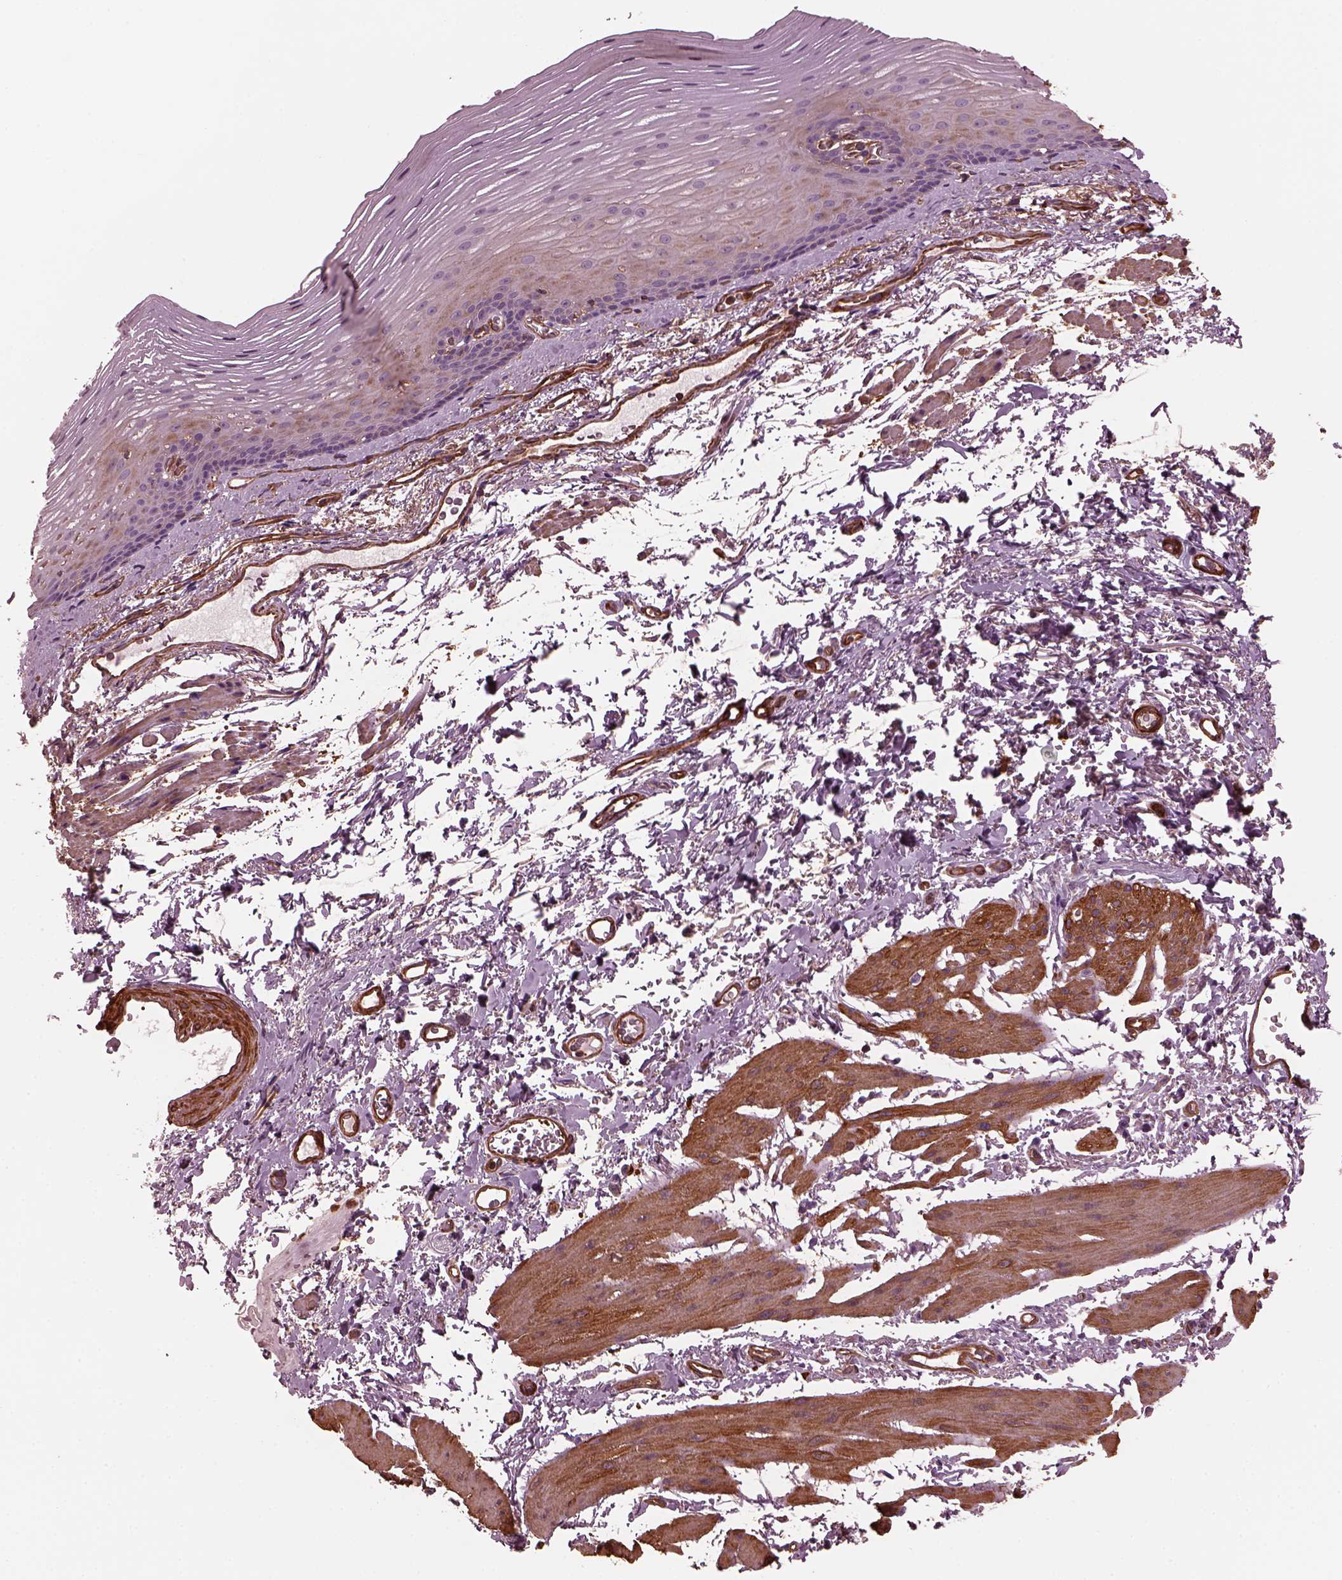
{"staining": {"intensity": "weak", "quantity": "25%-75%", "location": "cytoplasmic/membranous"}, "tissue": "esophagus", "cell_type": "Squamous epithelial cells", "image_type": "normal", "snomed": [{"axis": "morphology", "description": "Normal tissue, NOS"}, {"axis": "topography", "description": "Esophagus"}], "caption": "Immunohistochemical staining of normal human esophagus displays 25%-75% levels of weak cytoplasmic/membranous protein positivity in approximately 25%-75% of squamous epithelial cells.", "gene": "MYL1", "patient": {"sex": "male", "age": 76}}